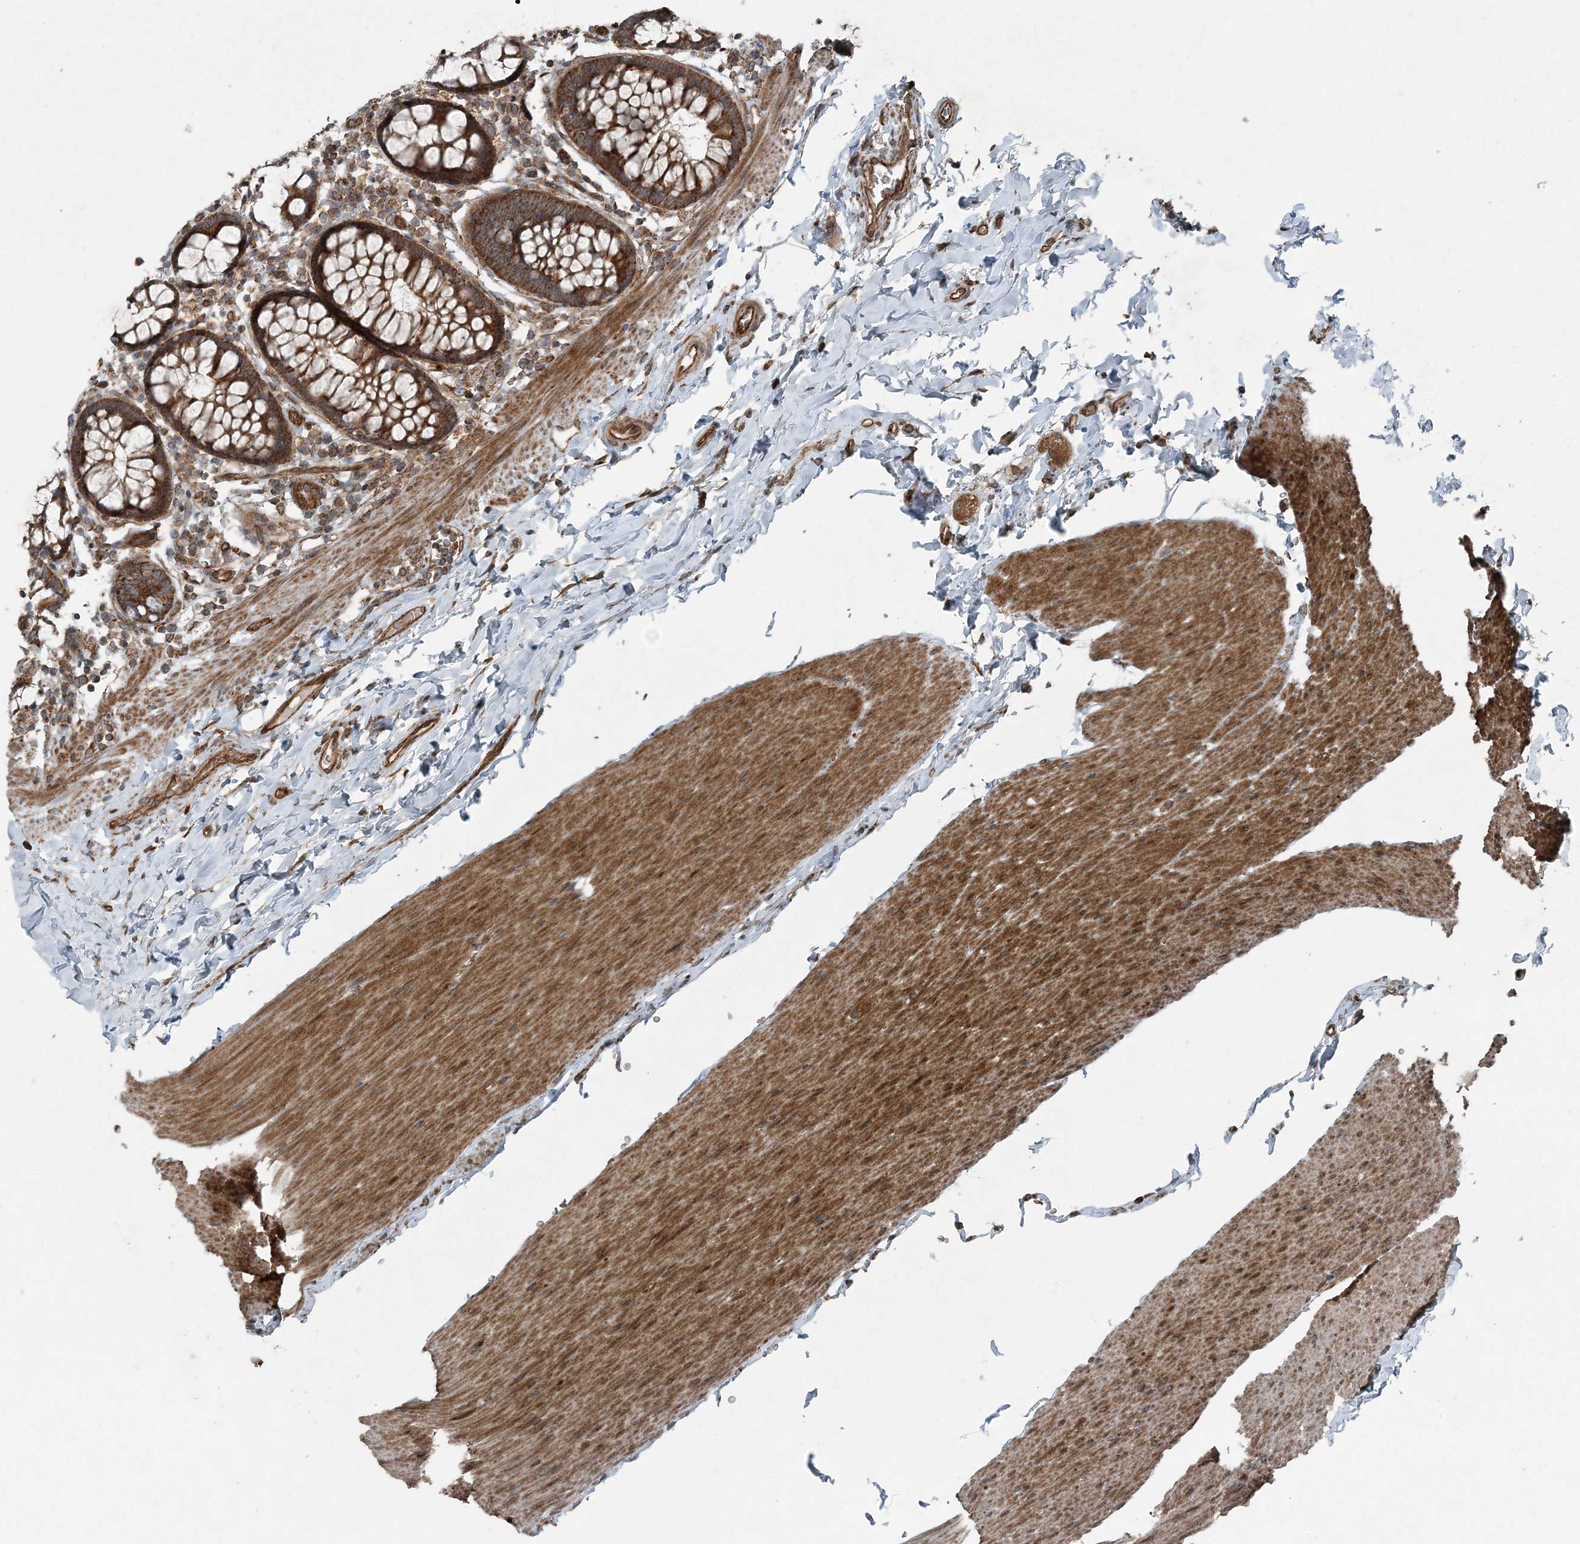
{"staining": {"intensity": "strong", "quantity": ">75%", "location": "cytoplasmic/membranous"}, "tissue": "colon", "cell_type": "Endothelial cells", "image_type": "normal", "snomed": [{"axis": "morphology", "description": "Normal tissue, NOS"}, {"axis": "topography", "description": "Colon"}], "caption": "This is a micrograph of immunohistochemistry staining of benign colon, which shows strong positivity in the cytoplasmic/membranous of endothelial cells.", "gene": "COPS7B", "patient": {"sex": "female", "age": 80}}